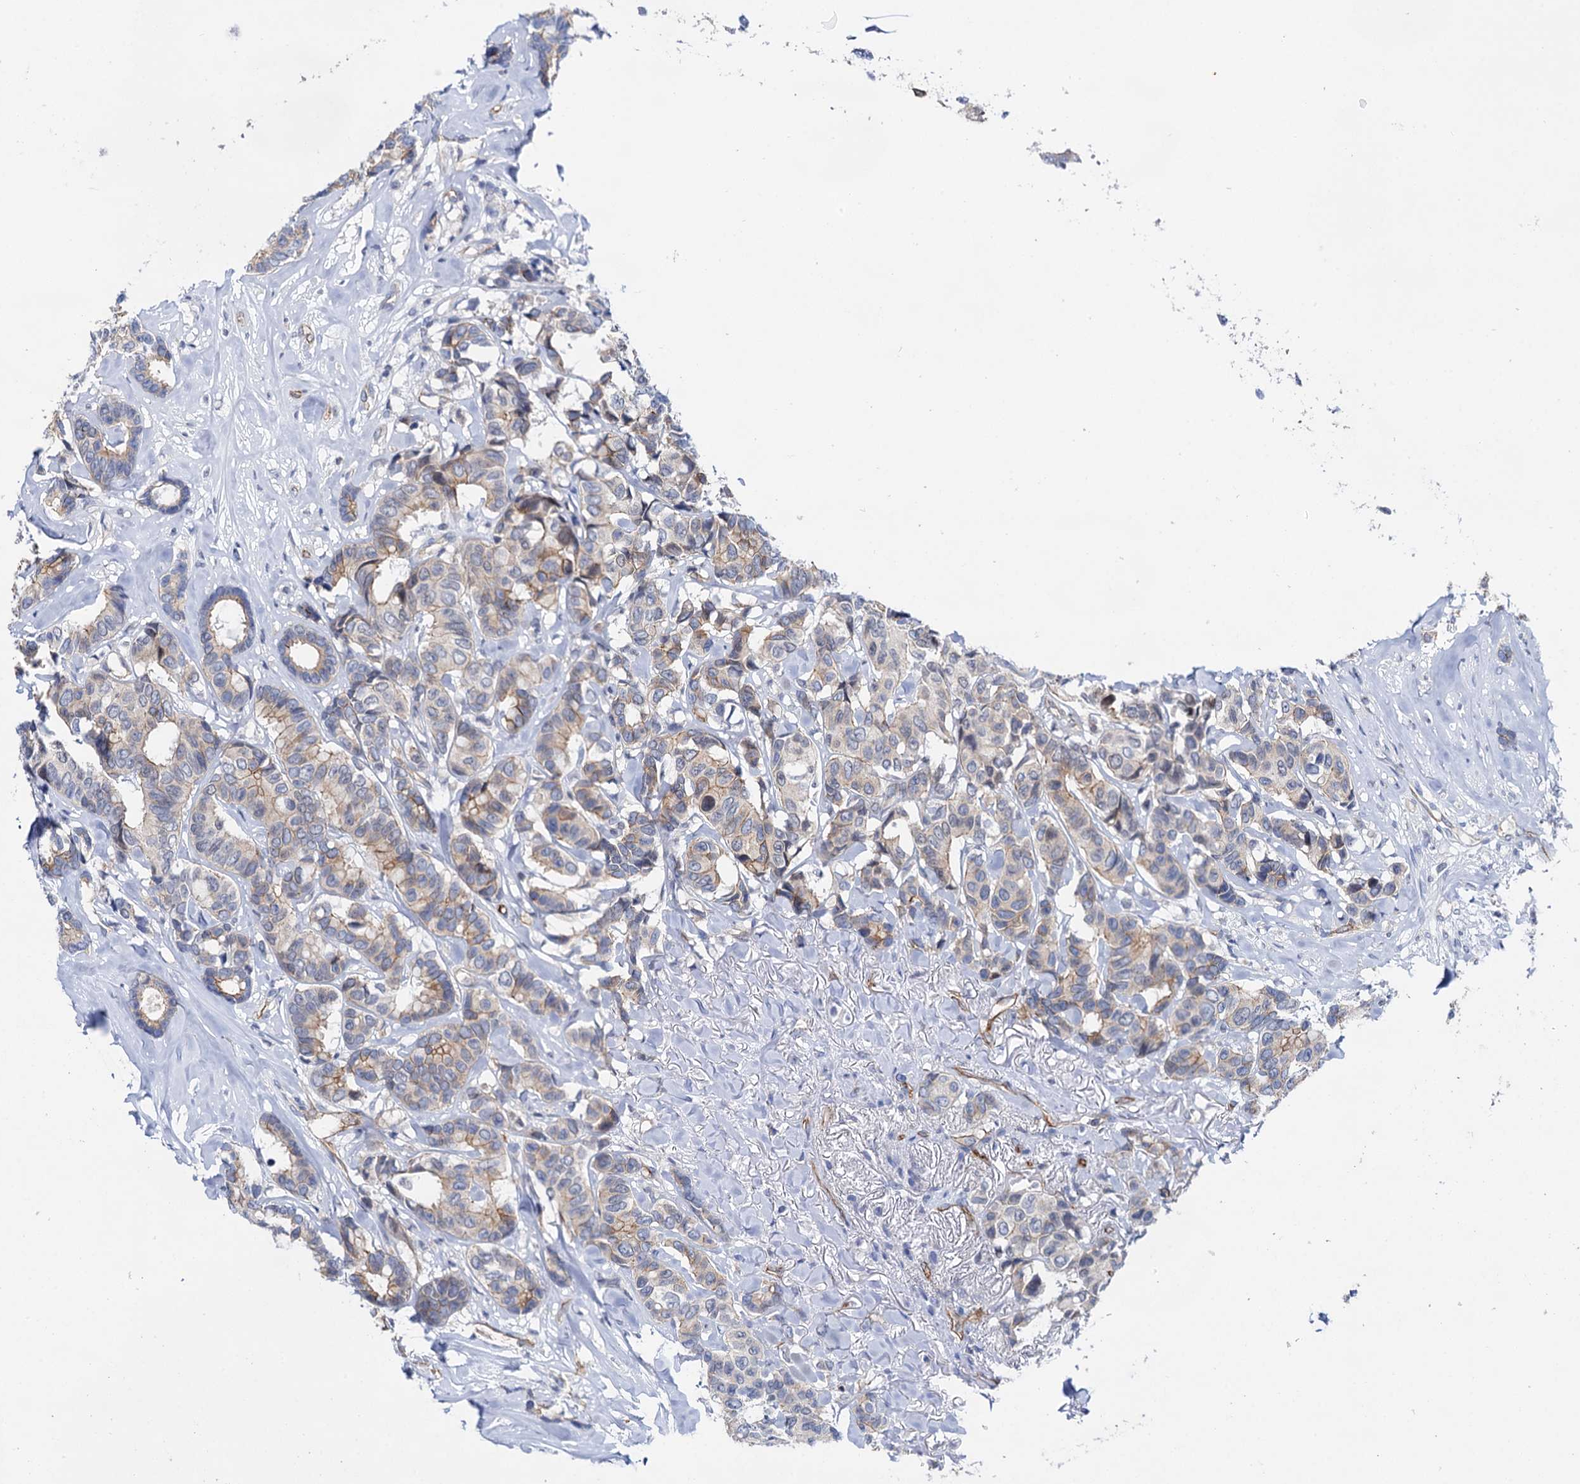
{"staining": {"intensity": "moderate", "quantity": "<25%", "location": "cytoplasmic/membranous"}, "tissue": "breast cancer", "cell_type": "Tumor cells", "image_type": "cancer", "snomed": [{"axis": "morphology", "description": "Duct carcinoma"}, {"axis": "topography", "description": "Breast"}], "caption": "Immunohistochemical staining of breast invasive ductal carcinoma exhibits low levels of moderate cytoplasmic/membranous staining in approximately <25% of tumor cells. Using DAB (3,3'-diaminobenzidine) (brown) and hematoxylin (blue) stains, captured at high magnification using brightfield microscopy.", "gene": "ABLIM1", "patient": {"sex": "female", "age": 87}}